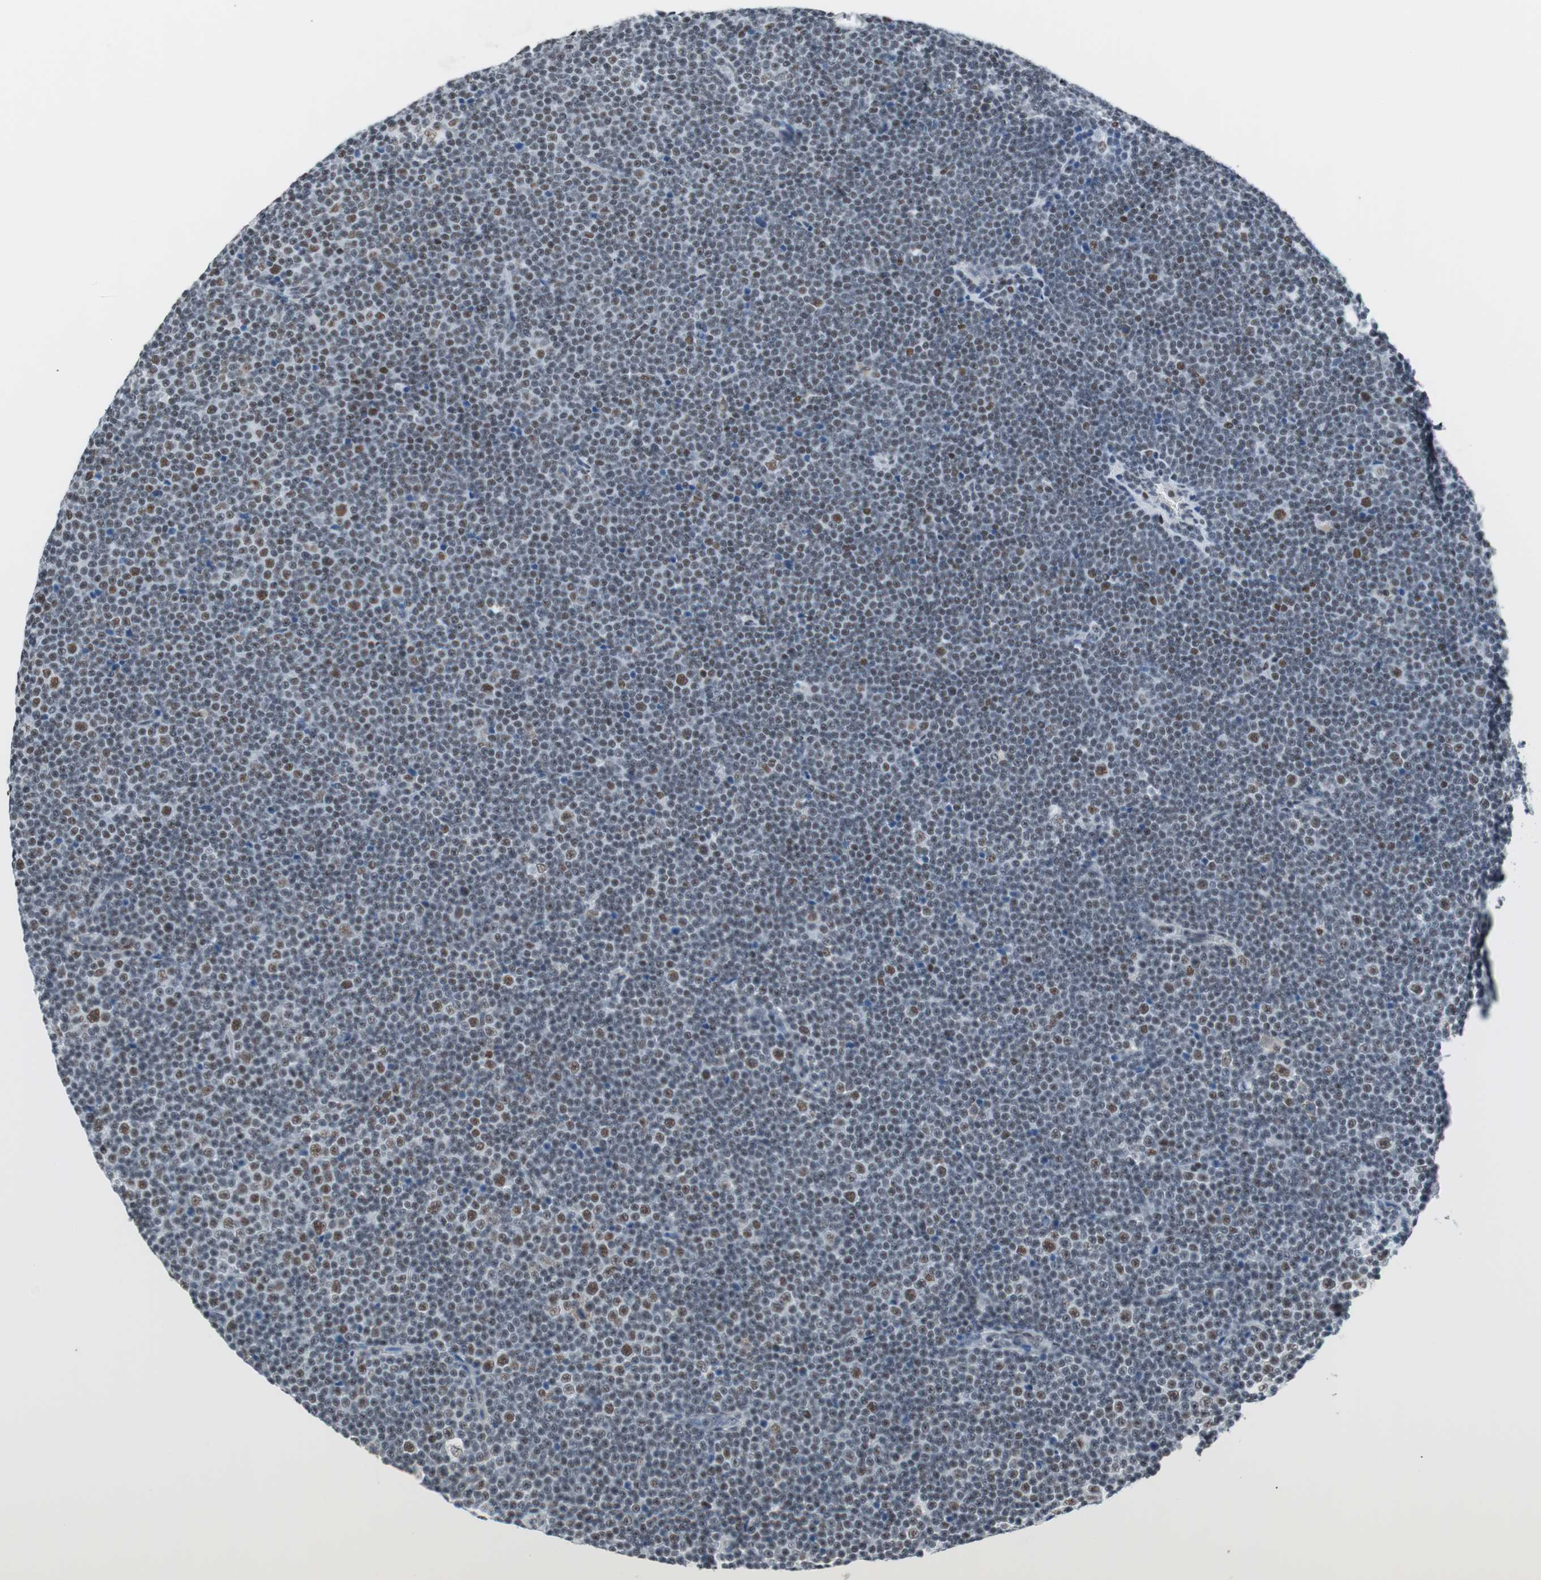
{"staining": {"intensity": "moderate", "quantity": "25%-75%", "location": "nuclear"}, "tissue": "lymphoma", "cell_type": "Tumor cells", "image_type": "cancer", "snomed": [{"axis": "morphology", "description": "Malignant lymphoma, non-Hodgkin's type, Low grade"}, {"axis": "topography", "description": "Lymph node"}], "caption": "IHC of human low-grade malignant lymphoma, non-Hodgkin's type exhibits medium levels of moderate nuclear expression in approximately 25%-75% of tumor cells.", "gene": "ARID1A", "patient": {"sex": "female", "age": 67}}